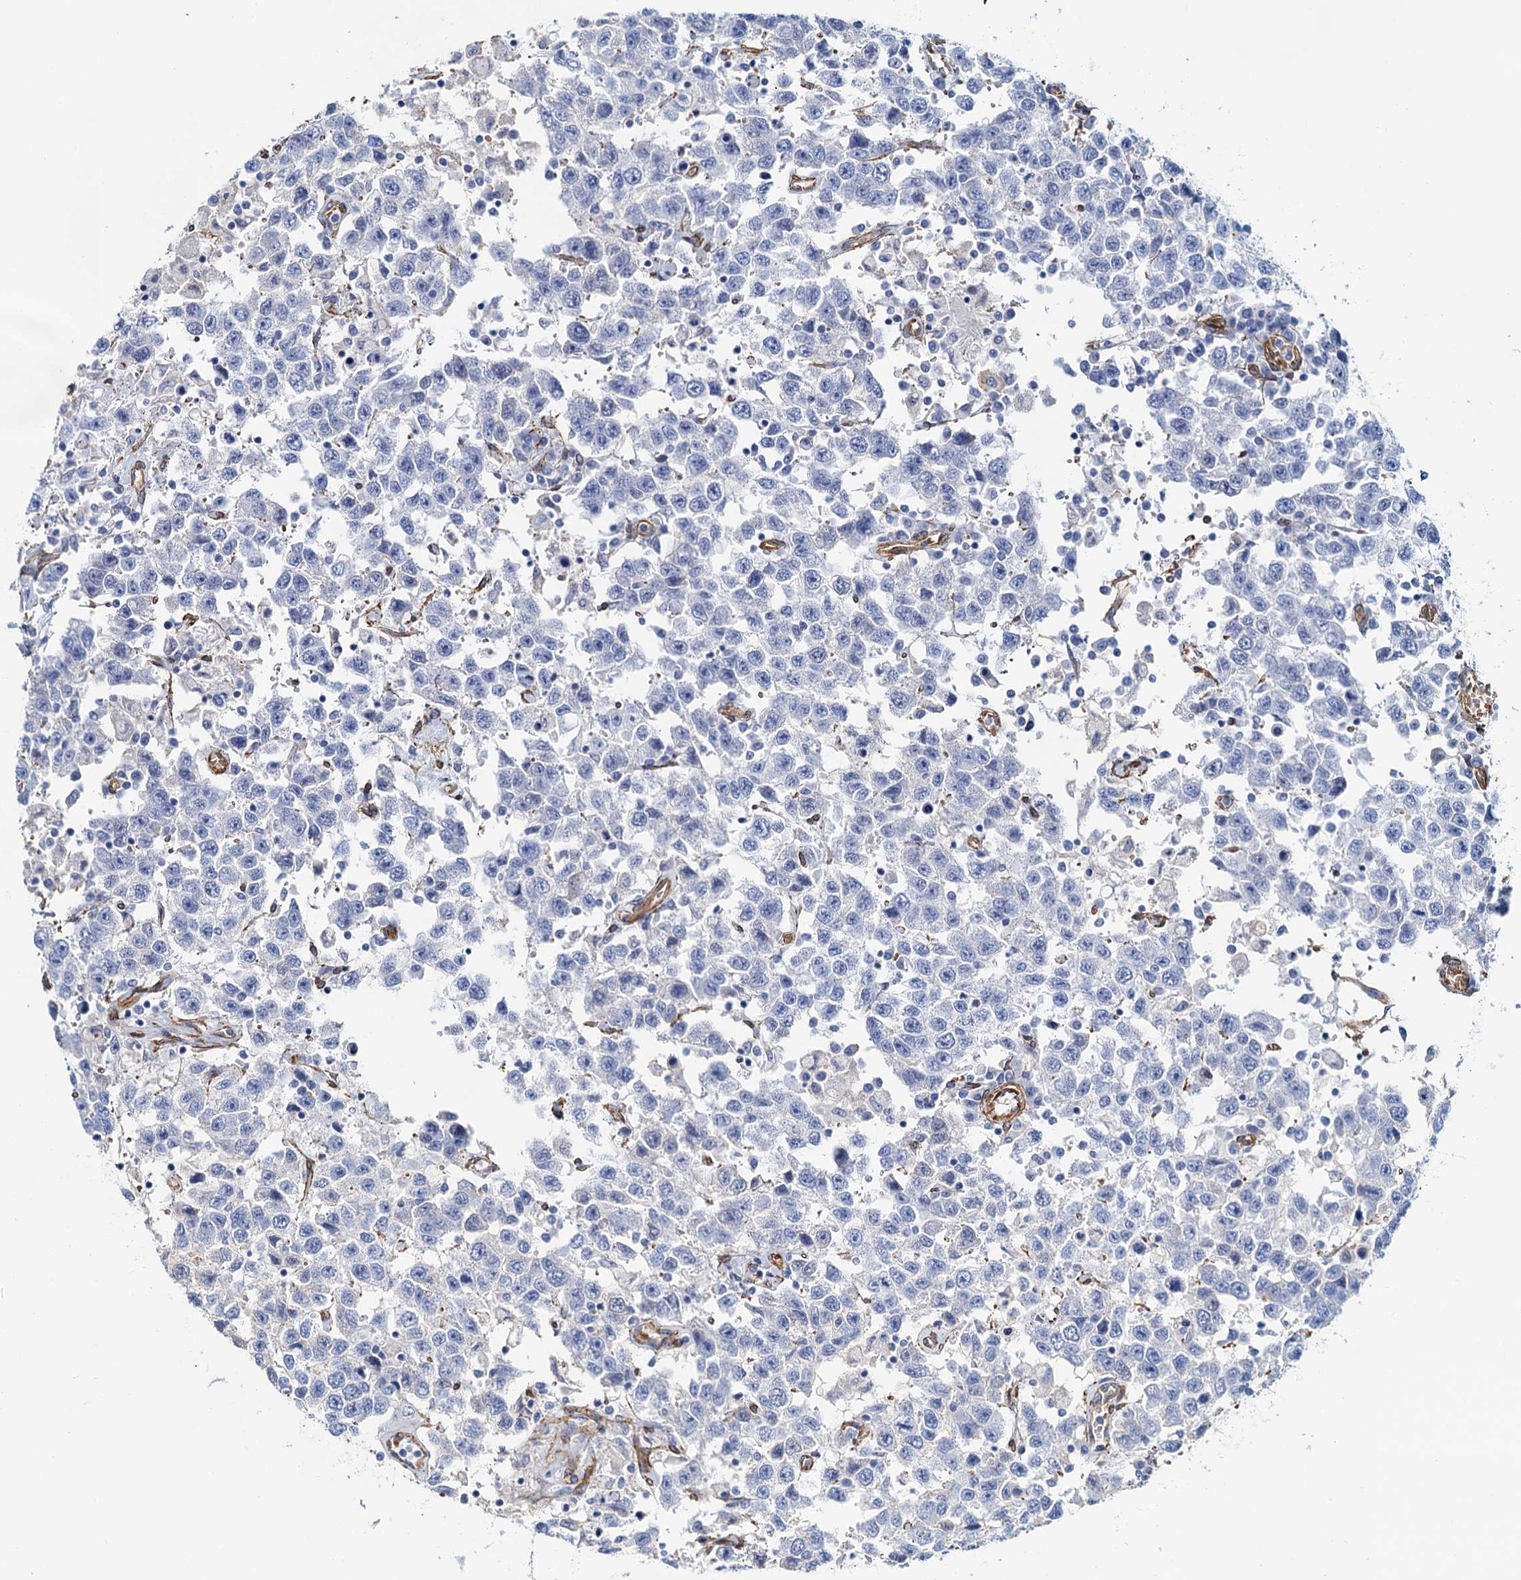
{"staining": {"intensity": "negative", "quantity": "none", "location": "none"}, "tissue": "testis cancer", "cell_type": "Tumor cells", "image_type": "cancer", "snomed": [{"axis": "morphology", "description": "Seminoma, NOS"}, {"axis": "topography", "description": "Testis"}], "caption": "There is no significant expression in tumor cells of testis seminoma.", "gene": "DGKG", "patient": {"sex": "male", "age": 41}}